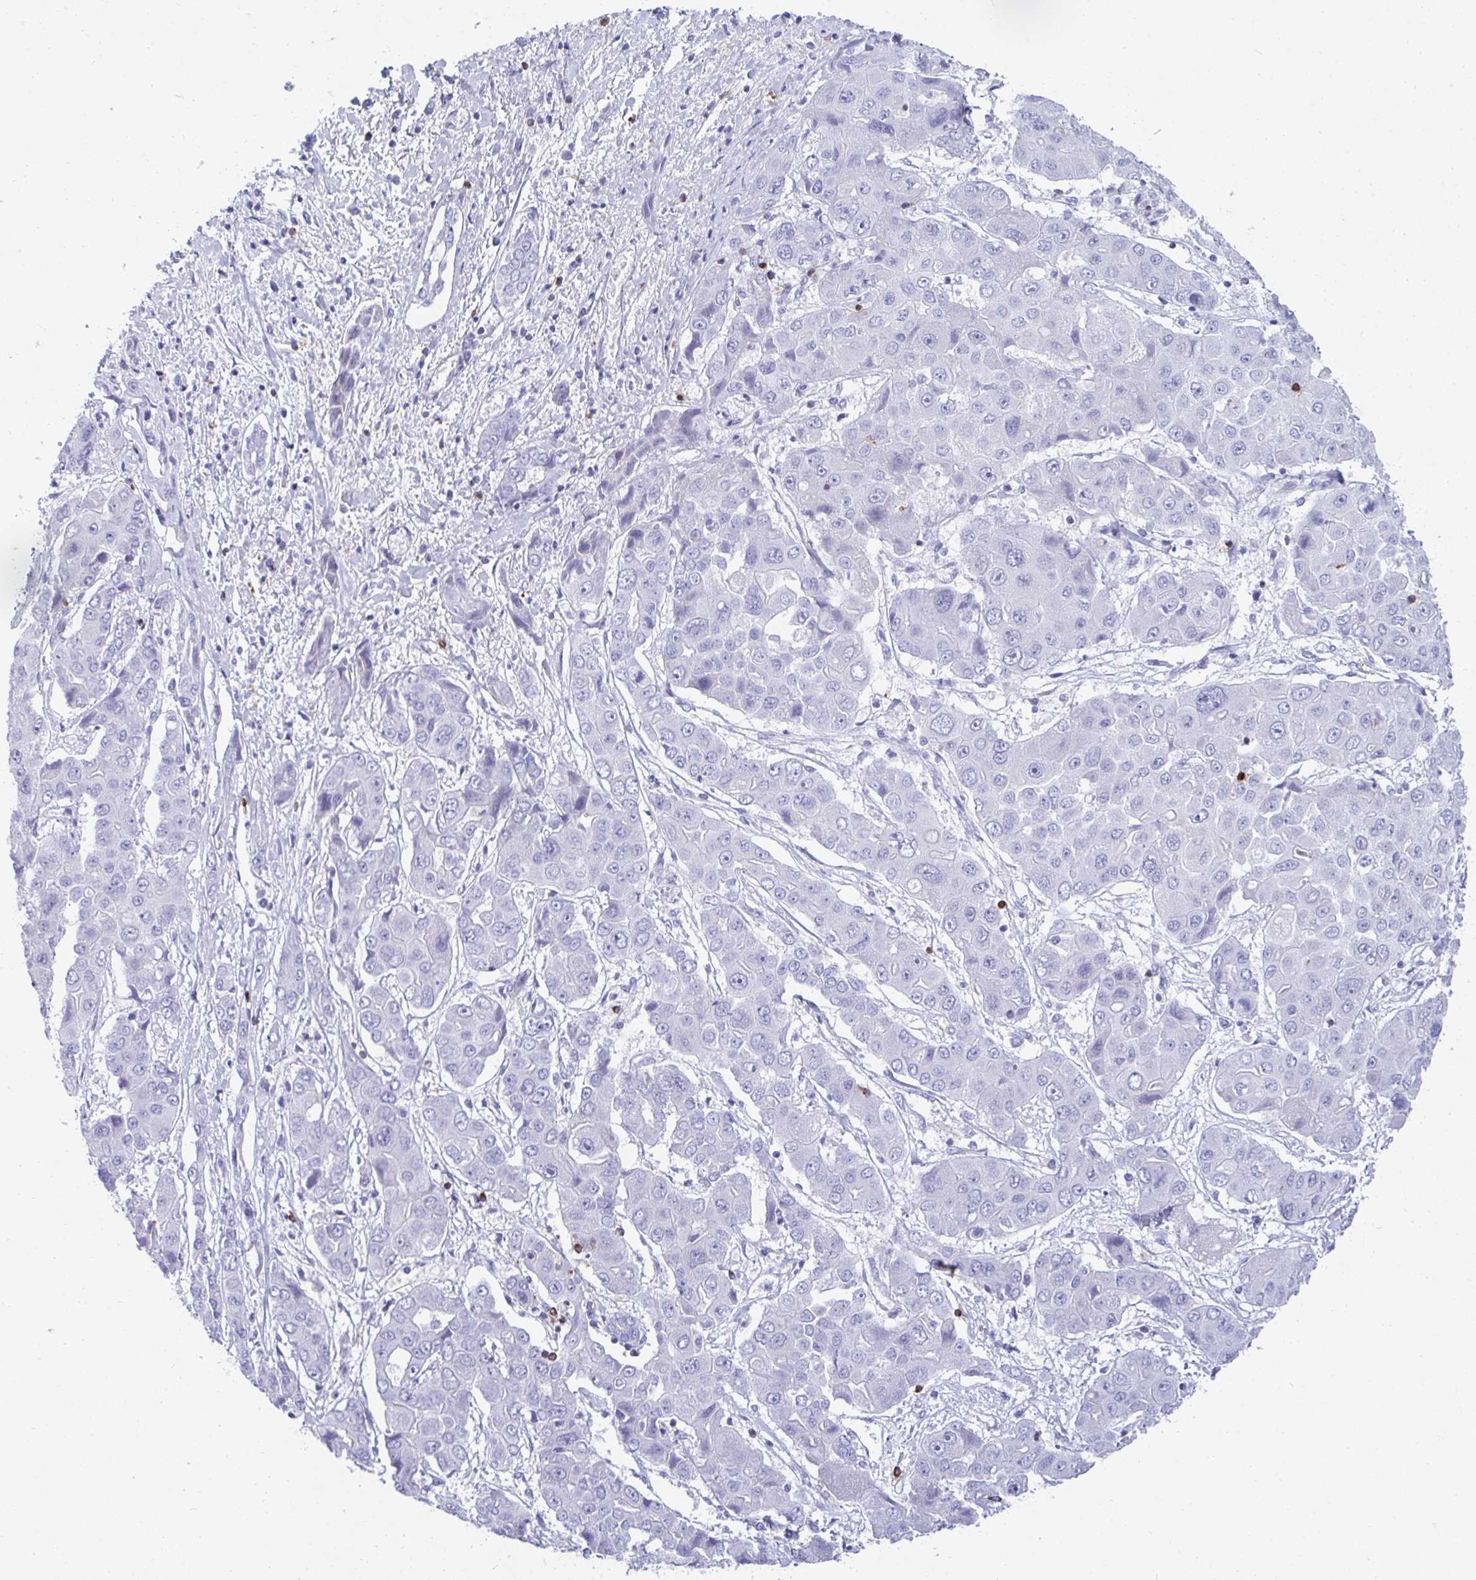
{"staining": {"intensity": "negative", "quantity": "none", "location": "none"}, "tissue": "liver cancer", "cell_type": "Tumor cells", "image_type": "cancer", "snomed": [{"axis": "morphology", "description": "Cholangiocarcinoma"}, {"axis": "topography", "description": "Liver"}], "caption": "There is no significant positivity in tumor cells of cholangiocarcinoma (liver). The staining is performed using DAB (3,3'-diaminobenzidine) brown chromogen with nuclei counter-stained in using hematoxylin.", "gene": "CD7", "patient": {"sex": "male", "age": 67}}